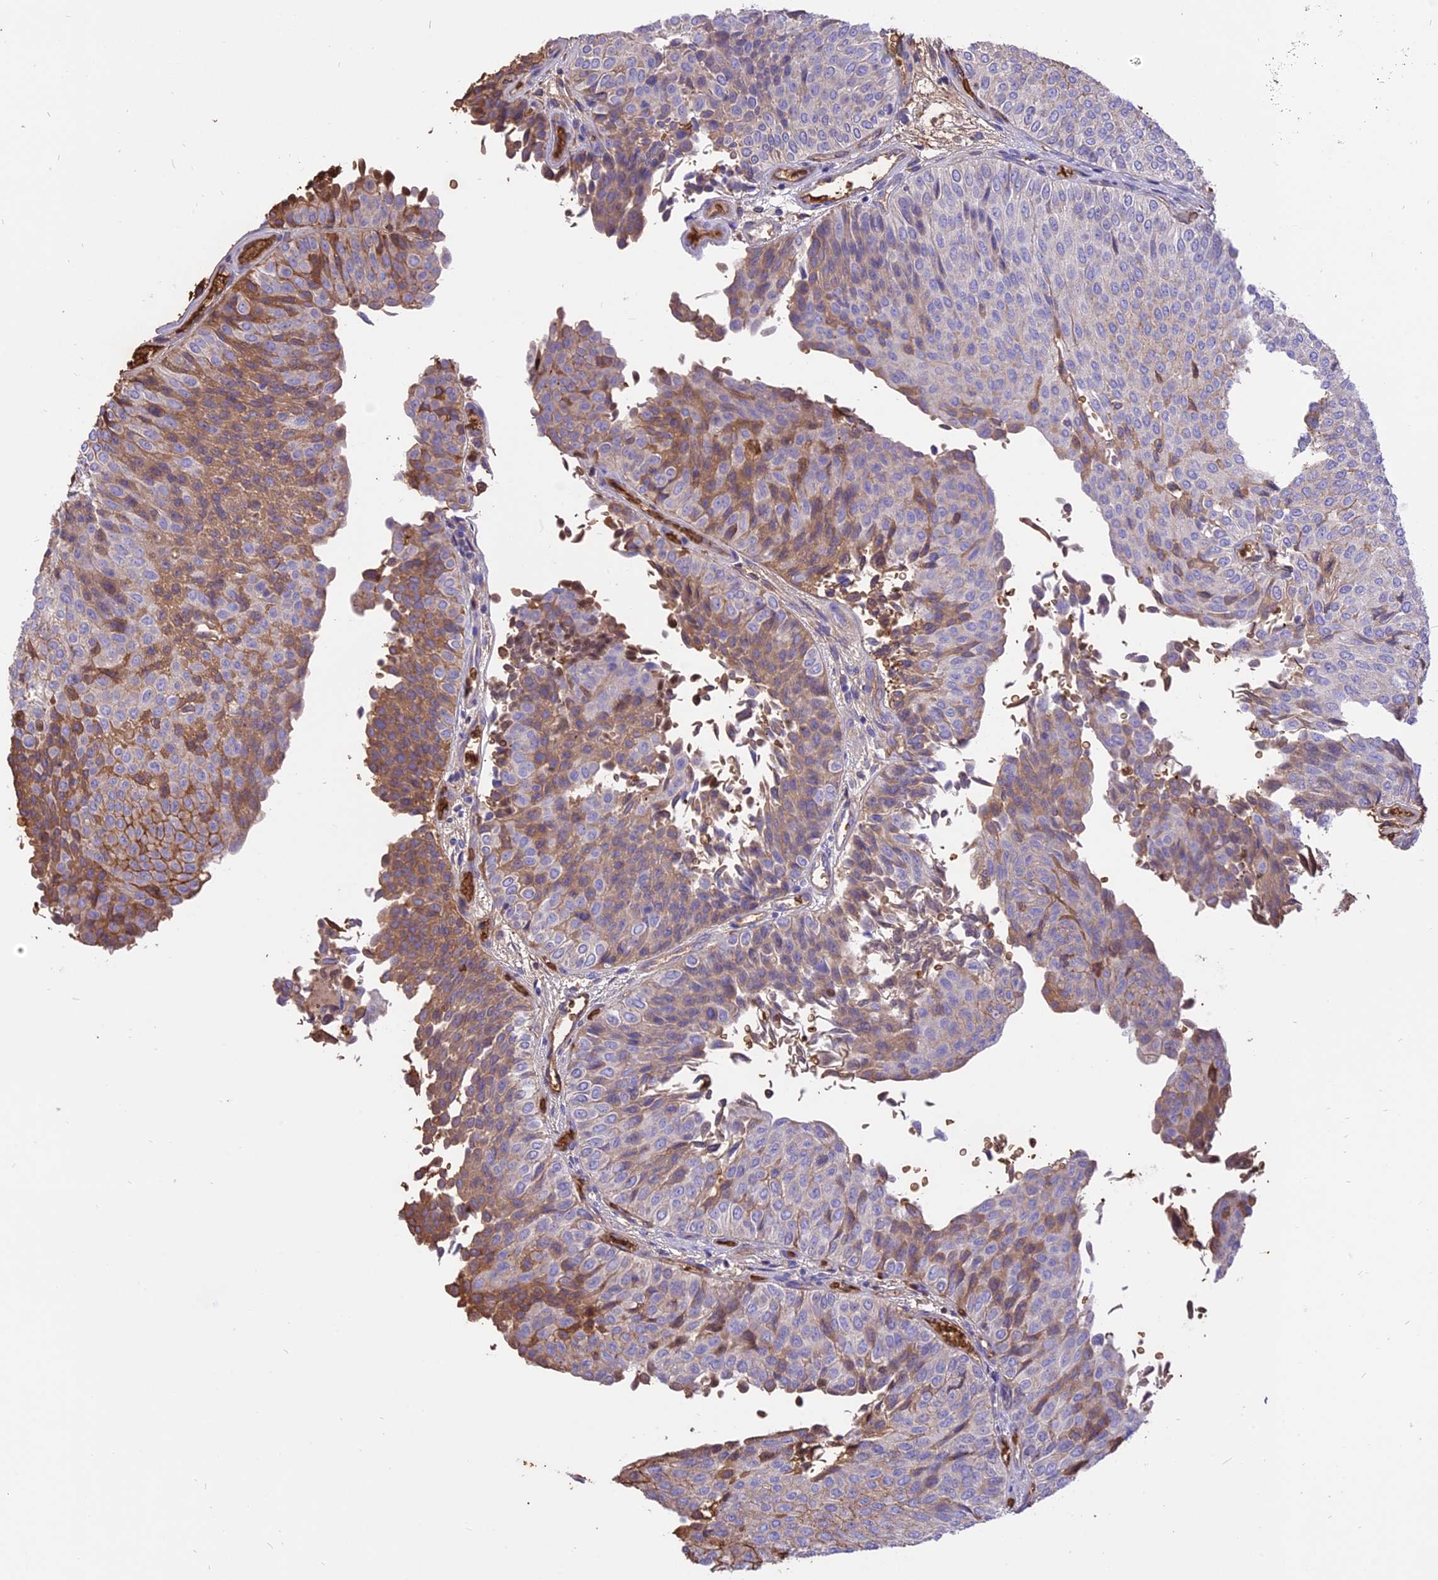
{"staining": {"intensity": "moderate", "quantity": "25%-75%", "location": "cytoplasmic/membranous"}, "tissue": "urothelial cancer", "cell_type": "Tumor cells", "image_type": "cancer", "snomed": [{"axis": "morphology", "description": "Urothelial carcinoma, Low grade"}, {"axis": "topography", "description": "Urinary bladder"}], "caption": "This micrograph demonstrates immunohistochemistry staining of low-grade urothelial carcinoma, with medium moderate cytoplasmic/membranous positivity in about 25%-75% of tumor cells.", "gene": "TTC4", "patient": {"sex": "male", "age": 78}}